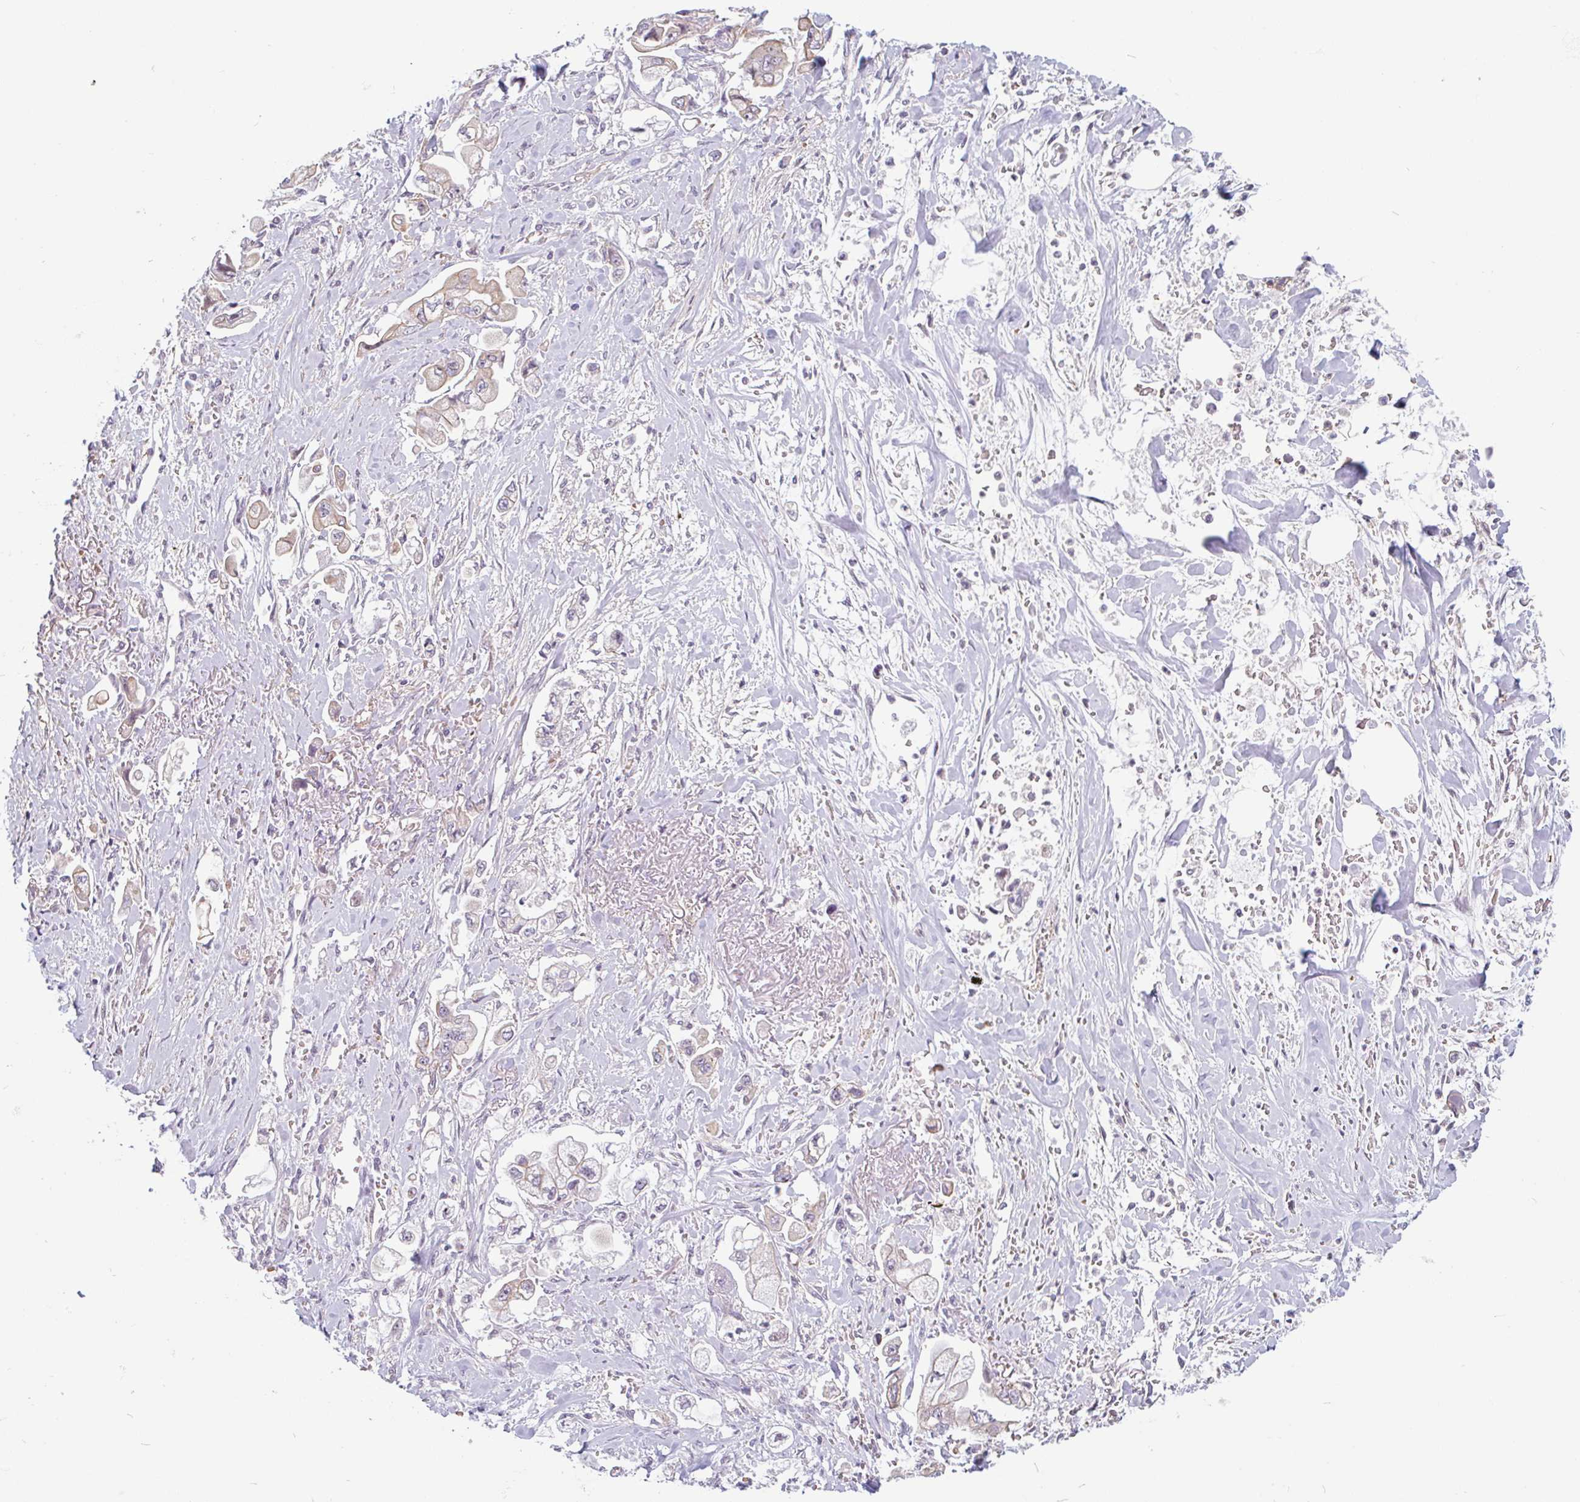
{"staining": {"intensity": "weak", "quantity": "<25%", "location": "cytoplasmic/membranous"}, "tissue": "stomach cancer", "cell_type": "Tumor cells", "image_type": "cancer", "snomed": [{"axis": "morphology", "description": "Adenocarcinoma, NOS"}, {"axis": "topography", "description": "Stomach"}], "caption": "IHC histopathology image of stomach cancer stained for a protein (brown), which displays no staining in tumor cells.", "gene": "TMEM119", "patient": {"sex": "male", "age": 62}}